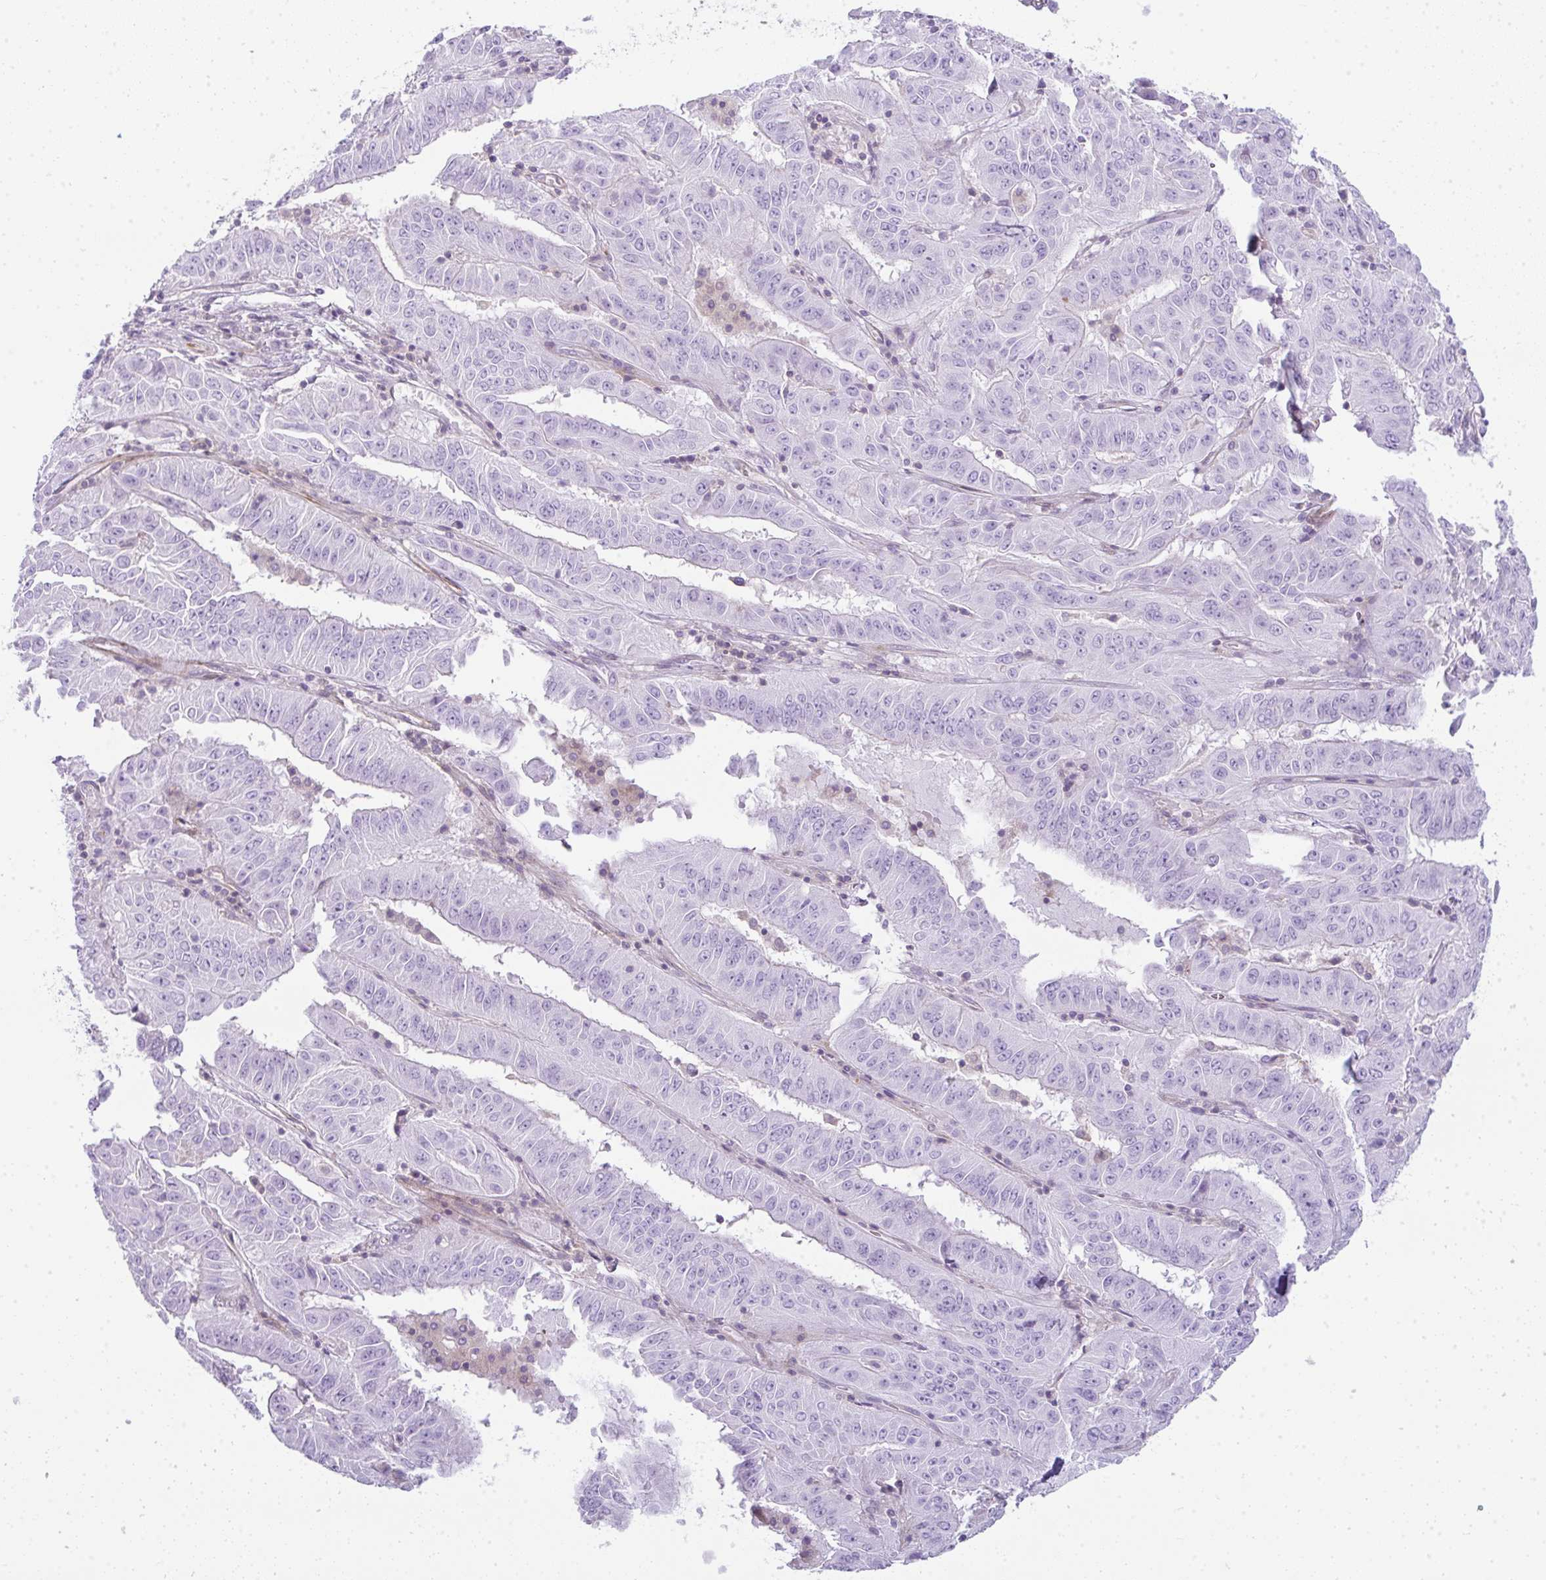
{"staining": {"intensity": "negative", "quantity": "none", "location": "none"}, "tissue": "pancreatic cancer", "cell_type": "Tumor cells", "image_type": "cancer", "snomed": [{"axis": "morphology", "description": "Adenocarcinoma, NOS"}, {"axis": "topography", "description": "Pancreas"}], "caption": "Immunohistochemistry (IHC) photomicrograph of human adenocarcinoma (pancreatic) stained for a protein (brown), which shows no expression in tumor cells.", "gene": "CDRT15", "patient": {"sex": "male", "age": 63}}